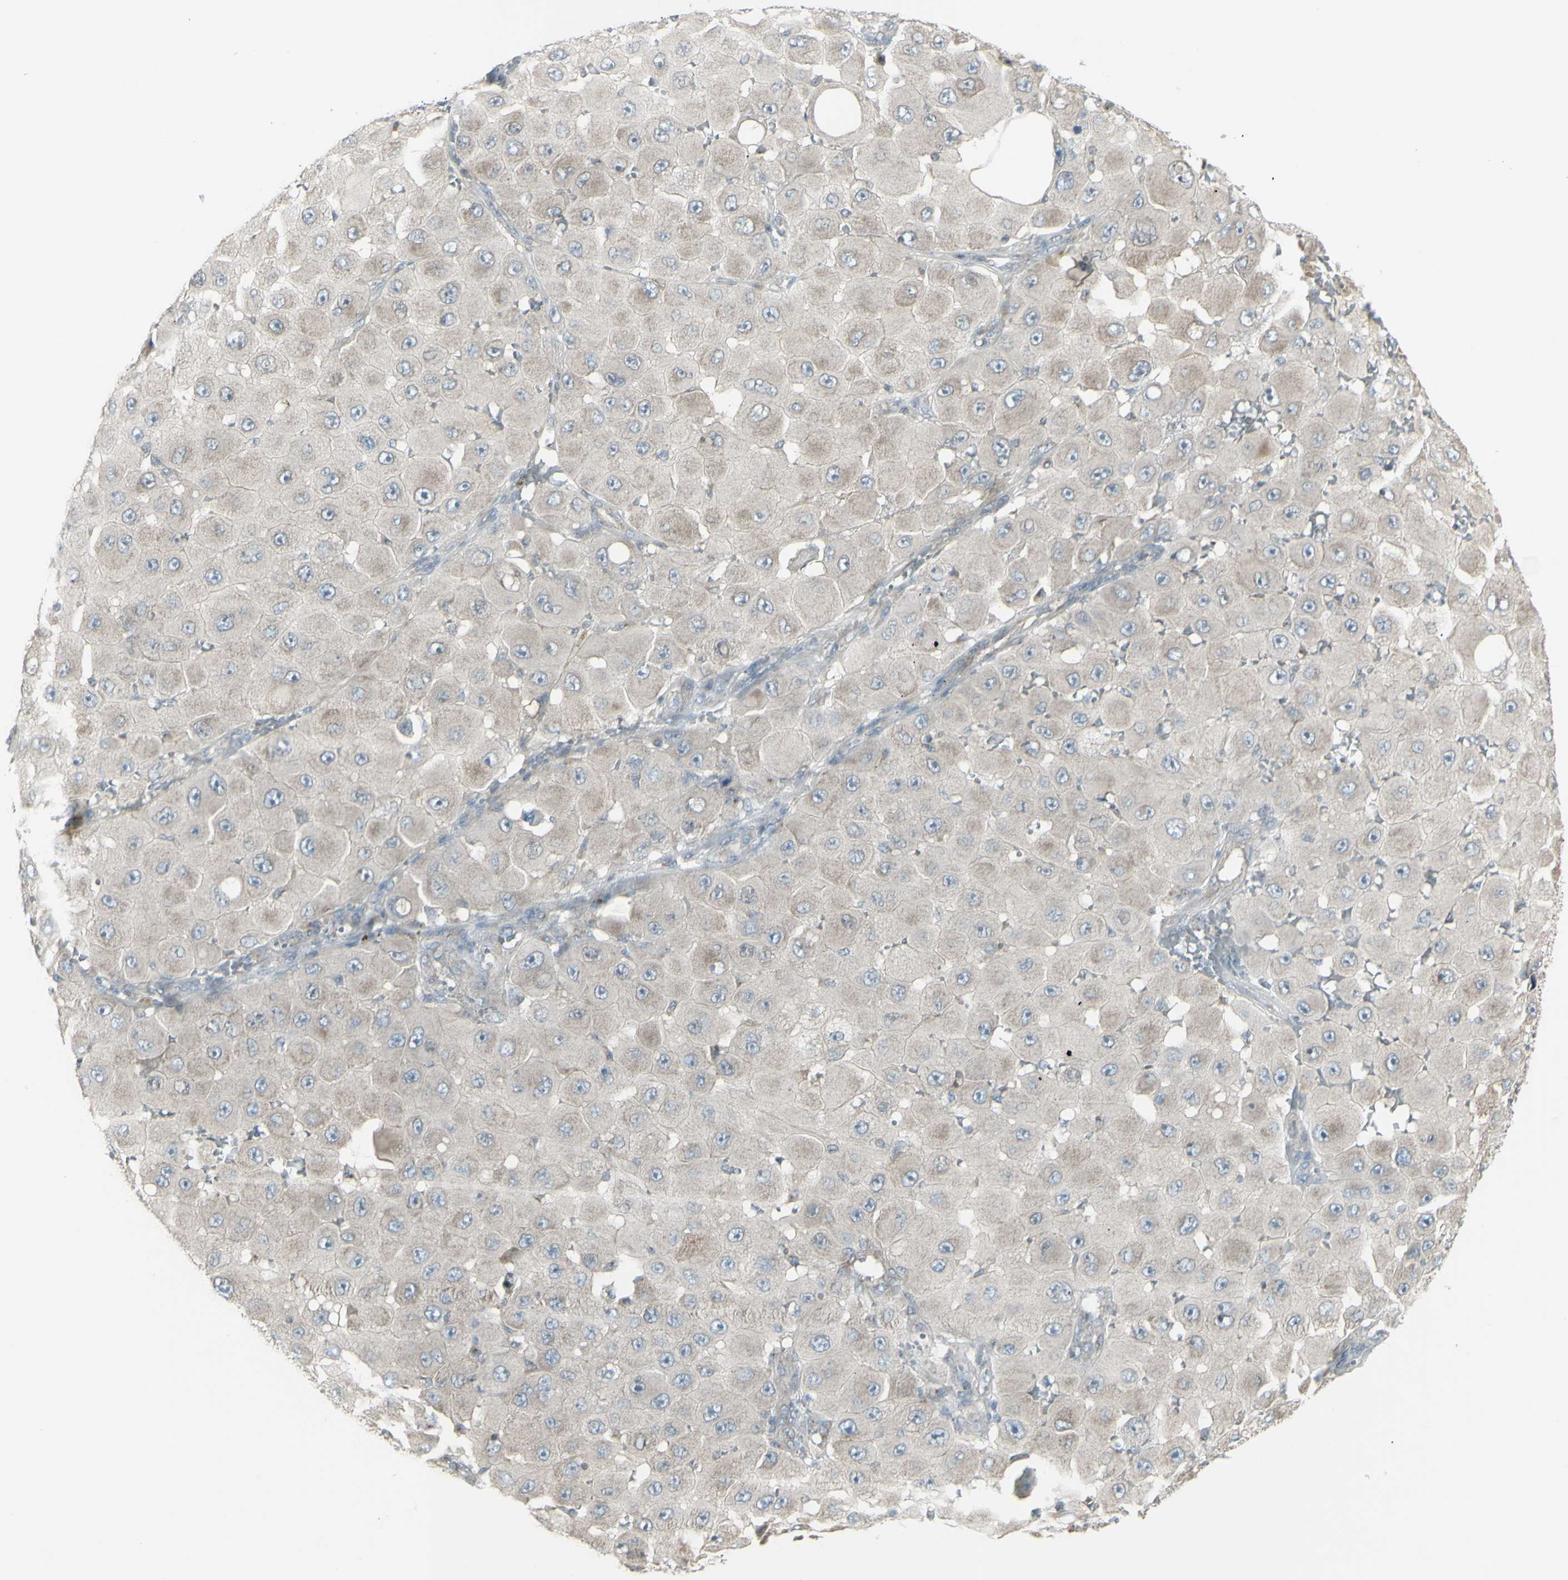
{"staining": {"intensity": "weak", "quantity": "25%-75%", "location": "cytoplasmic/membranous"}, "tissue": "melanoma", "cell_type": "Tumor cells", "image_type": "cancer", "snomed": [{"axis": "morphology", "description": "Malignant melanoma, NOS"}, {"axis": "topography", "description": "Skin"}], "caption": "Immunohistochemical staining of malignant melanoma demonstrates low levels of weak cytoplasmic/membranous protein positivity in about 25%-75% of tumor cells. (Stains: DAB in brown, nuclei in blue, Microscopy: brightfield microscopy at high magnification).", "gene": "GALNT6", "patient": {"sex": "female", "age": 81}}